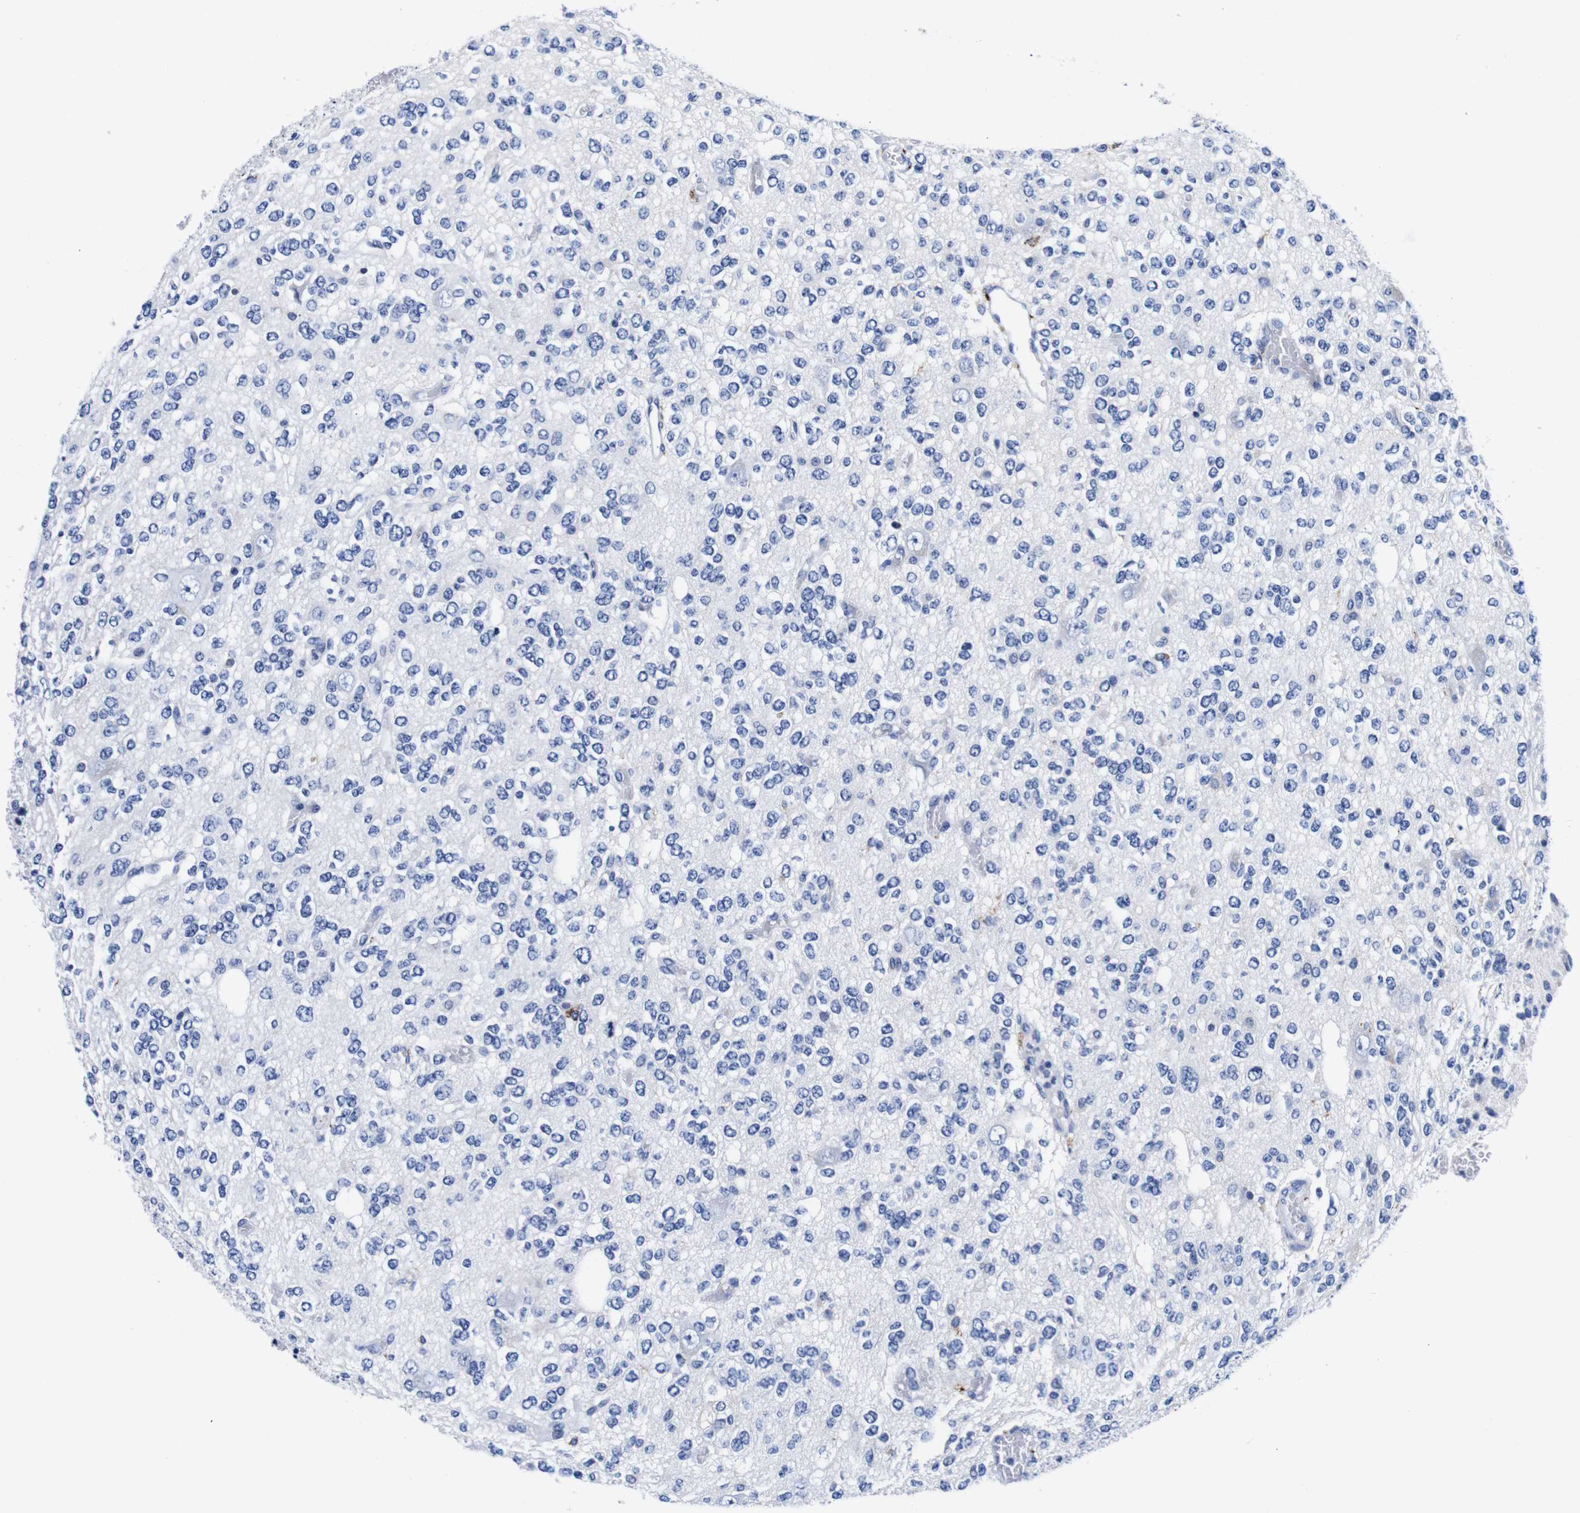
{"staining": {"intensity": "negative", "quantity": "none", "location": "none"}, "tissue": "glioma", "cell_type": "Tumor cells", "image_type": "cancer", "snomed": [{"axis": "morphology", "description": "Glioma, malignant, Low grade"}, {"axis": "topography", "description": "Brain"}], "caption": "Immunohistochemistry (IHC) micrograph of neoplastic tissue: low-grade glioma (malignant) stained with DAB reveals no significant protein expression in tumor cells.", "gene": "HLA-DMB", "patient": {"sex": "male", "age": 38}}